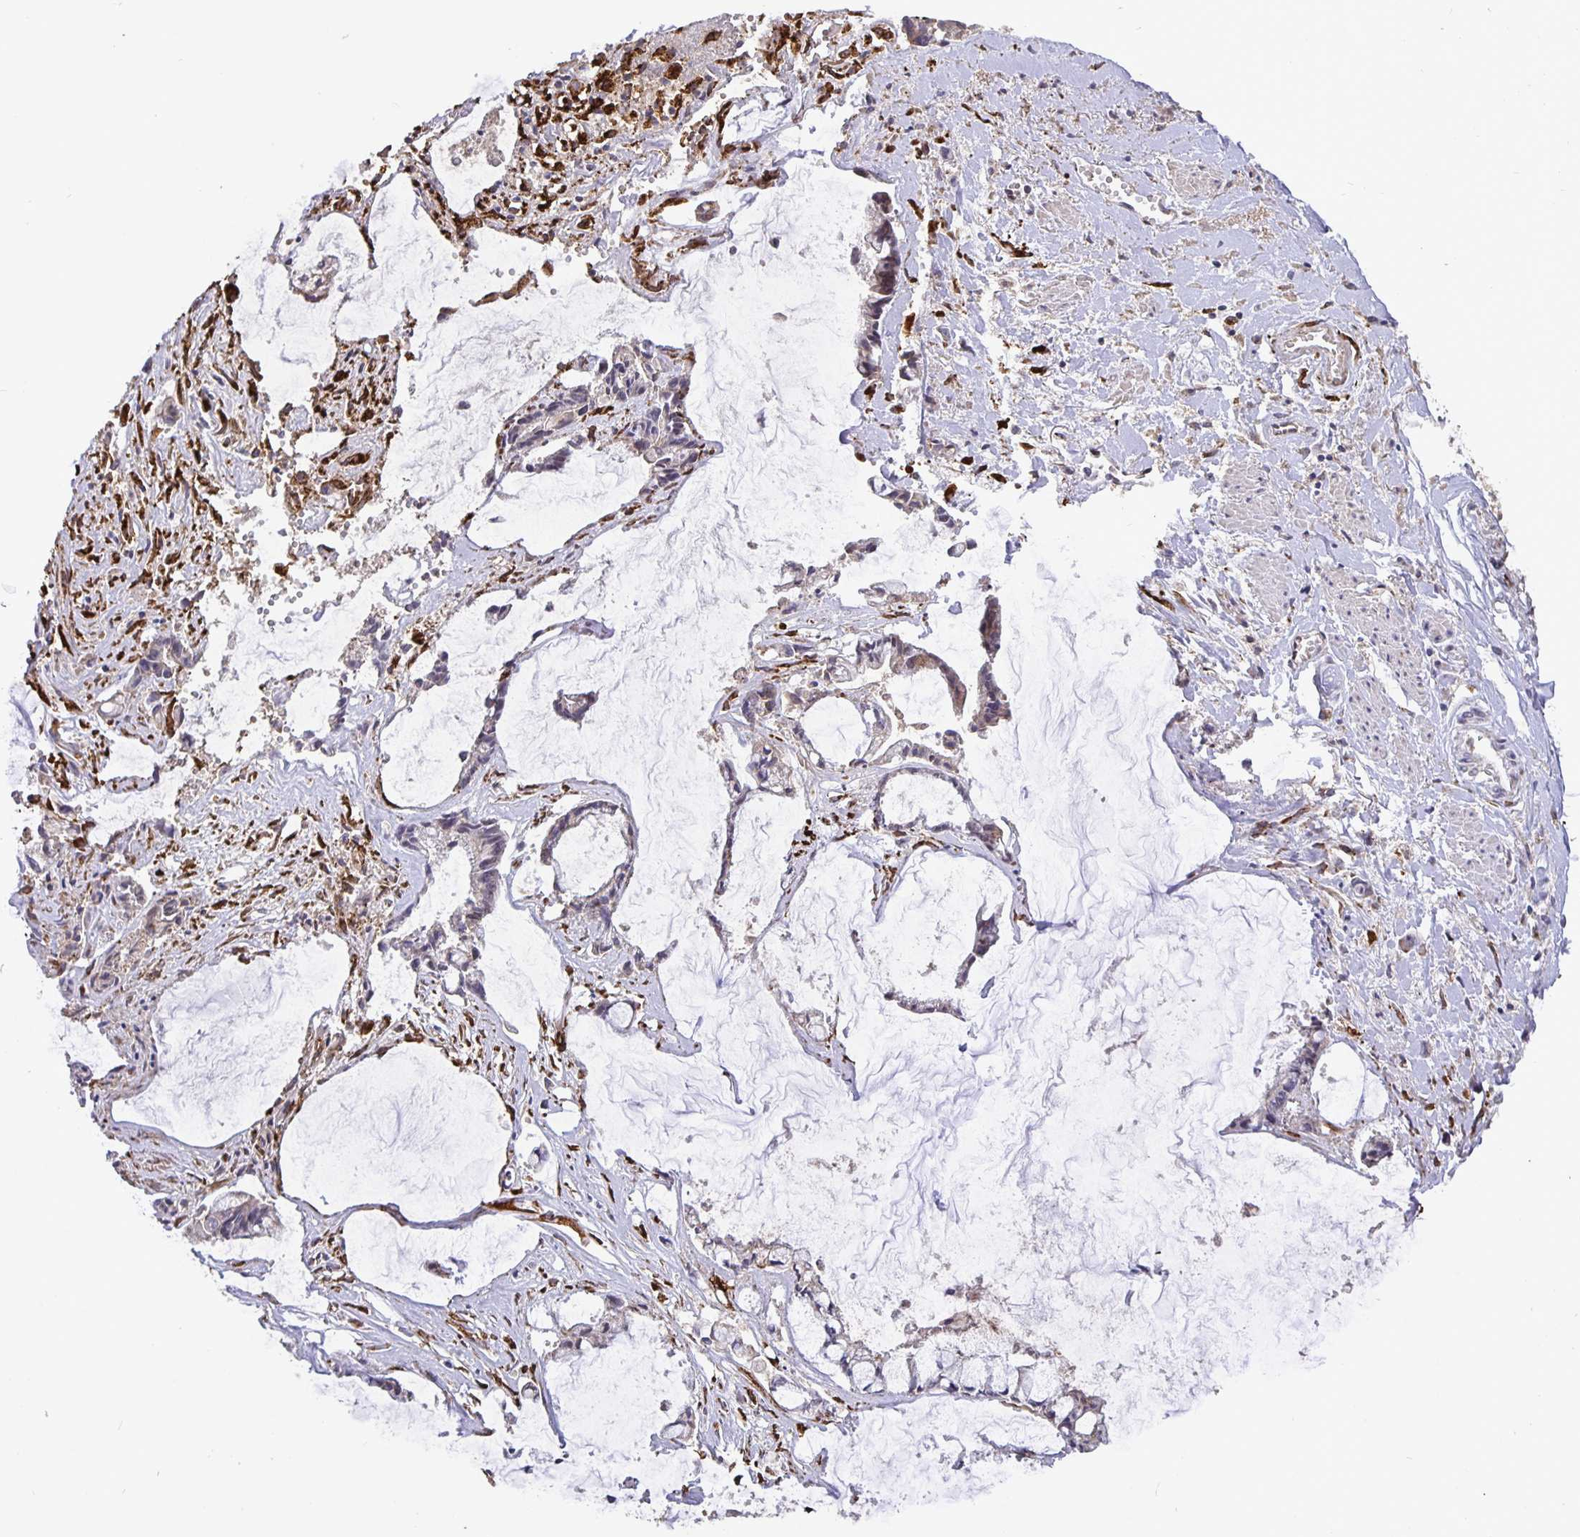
{"staining": {"intensity": "weak", "quantity": "<25%", "location": "cytoplasmic/membranous"}, "tissue": "ovarian cancer", "cell_type": "Tumor cells", "image_type": "cancer", "snomed": [{"axis": "morphology", "description": "Cystadenocarcinoma, mucinous, NOS"}, {"axis": "topography", "description": "Ovary"}], "caption": "Immunohistochemistry (IHC) histopathology image of neoplastic tissue: ovarian cancer stained with DAB (3,3'-diaminobenzidine) exhibits no significant protein positivity in tumor cells. (Brightfield microscopy of DAB (3,3'-diaminobenzidine) IHC at high magnification).", "gene": "EML6", "patient": {"sex": "female", "age": 90}}